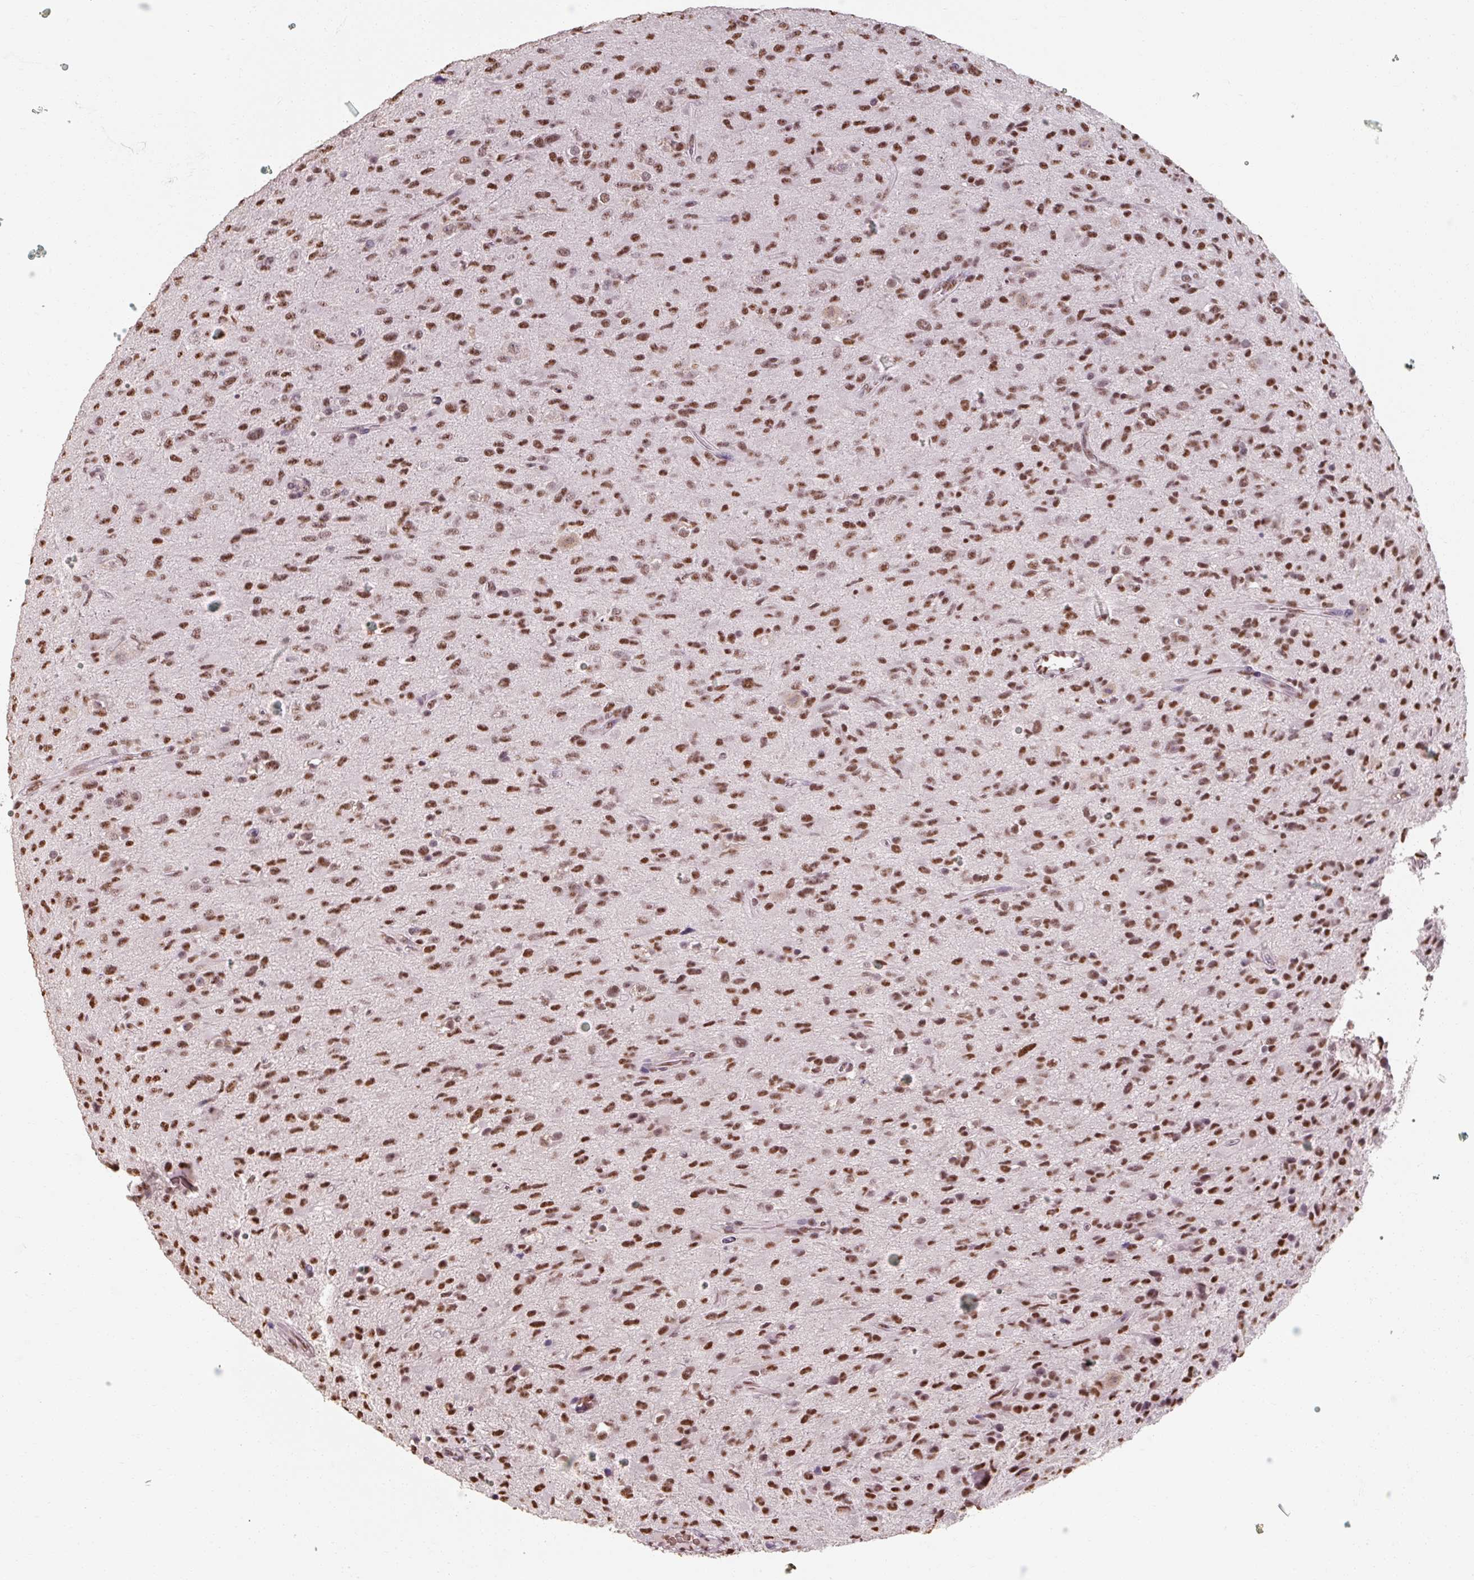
{"staining": {"intensity": "moderate", "quantity": ">75%", "location": "nuclear"}, "tissue": "glioma", "cell_type": "Tumor cells", "image_type": "cancer", "snomed": [{"axis": "morphology", "description": "Glioma, malignant, Low grade"}, {"axis": "topography", "description": "Brain"}], "caption": "DAB immunohistochemical staining of low-grade glioma (malignant) displays moderate nuclear protein expression in approximately >75% of tumor cells.", "gene": "ZFTRAF1", "patient": {"sex": "male", "age": 65}}